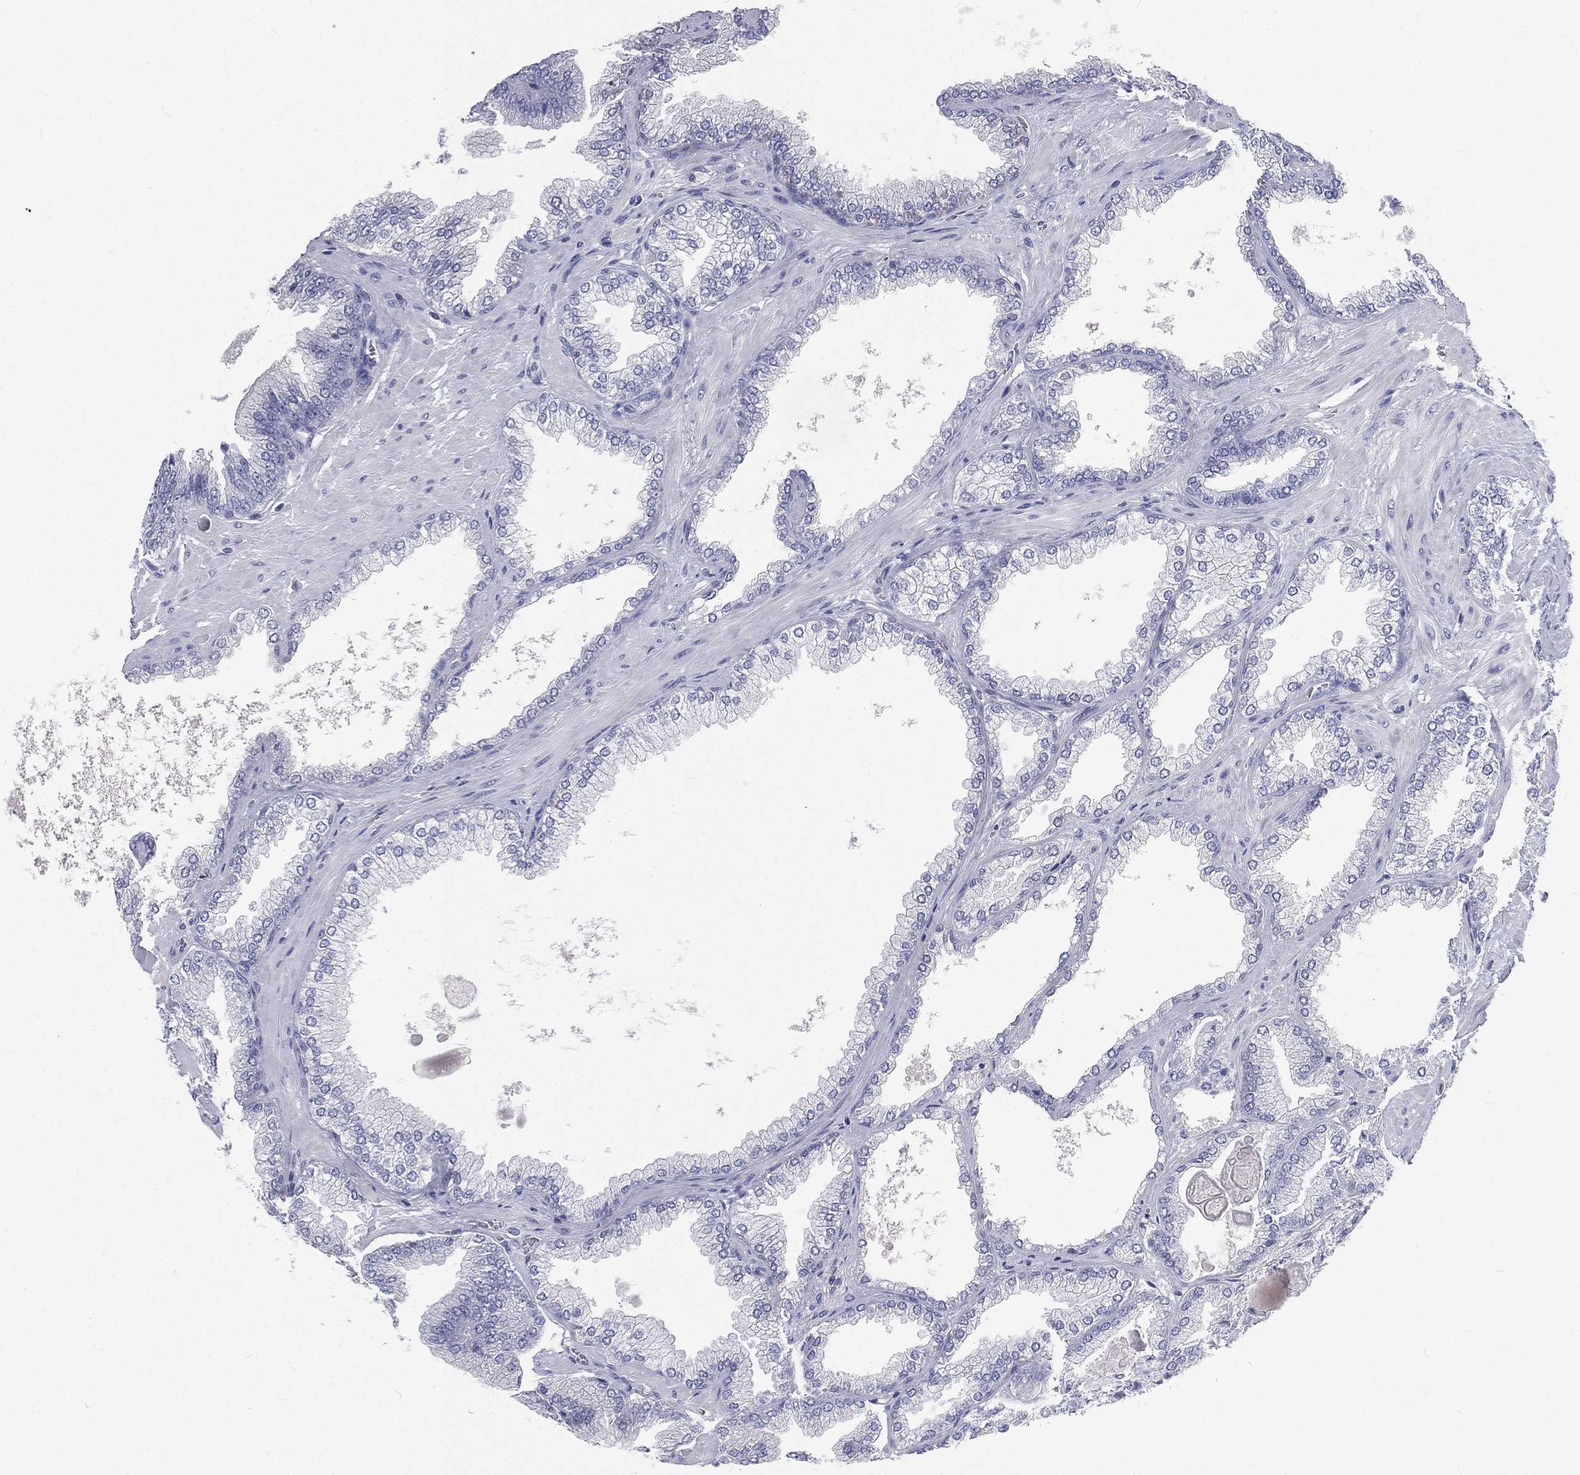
{"staining": {"intensity": "negative", "quantity": "none", "location": "none"}, "tissue": "prostate cancer", "cell_type": "Tumor cells", "image_type": "cancer", "snomed": [{"axis": "morphology", "description": "Adenocarcinoma, Low grade"}, {"axis": "topography", "description": "Prostate"}], "caption": "Tumor cells are negative for protein expression in human low-grade adenocarcinoma (prostate). (Brightfield microscopy of DAB immunohistochemistry (IHC) at high magnification).", "gene": "CD3D", "patient": {"sex": "male", "age": 72}}